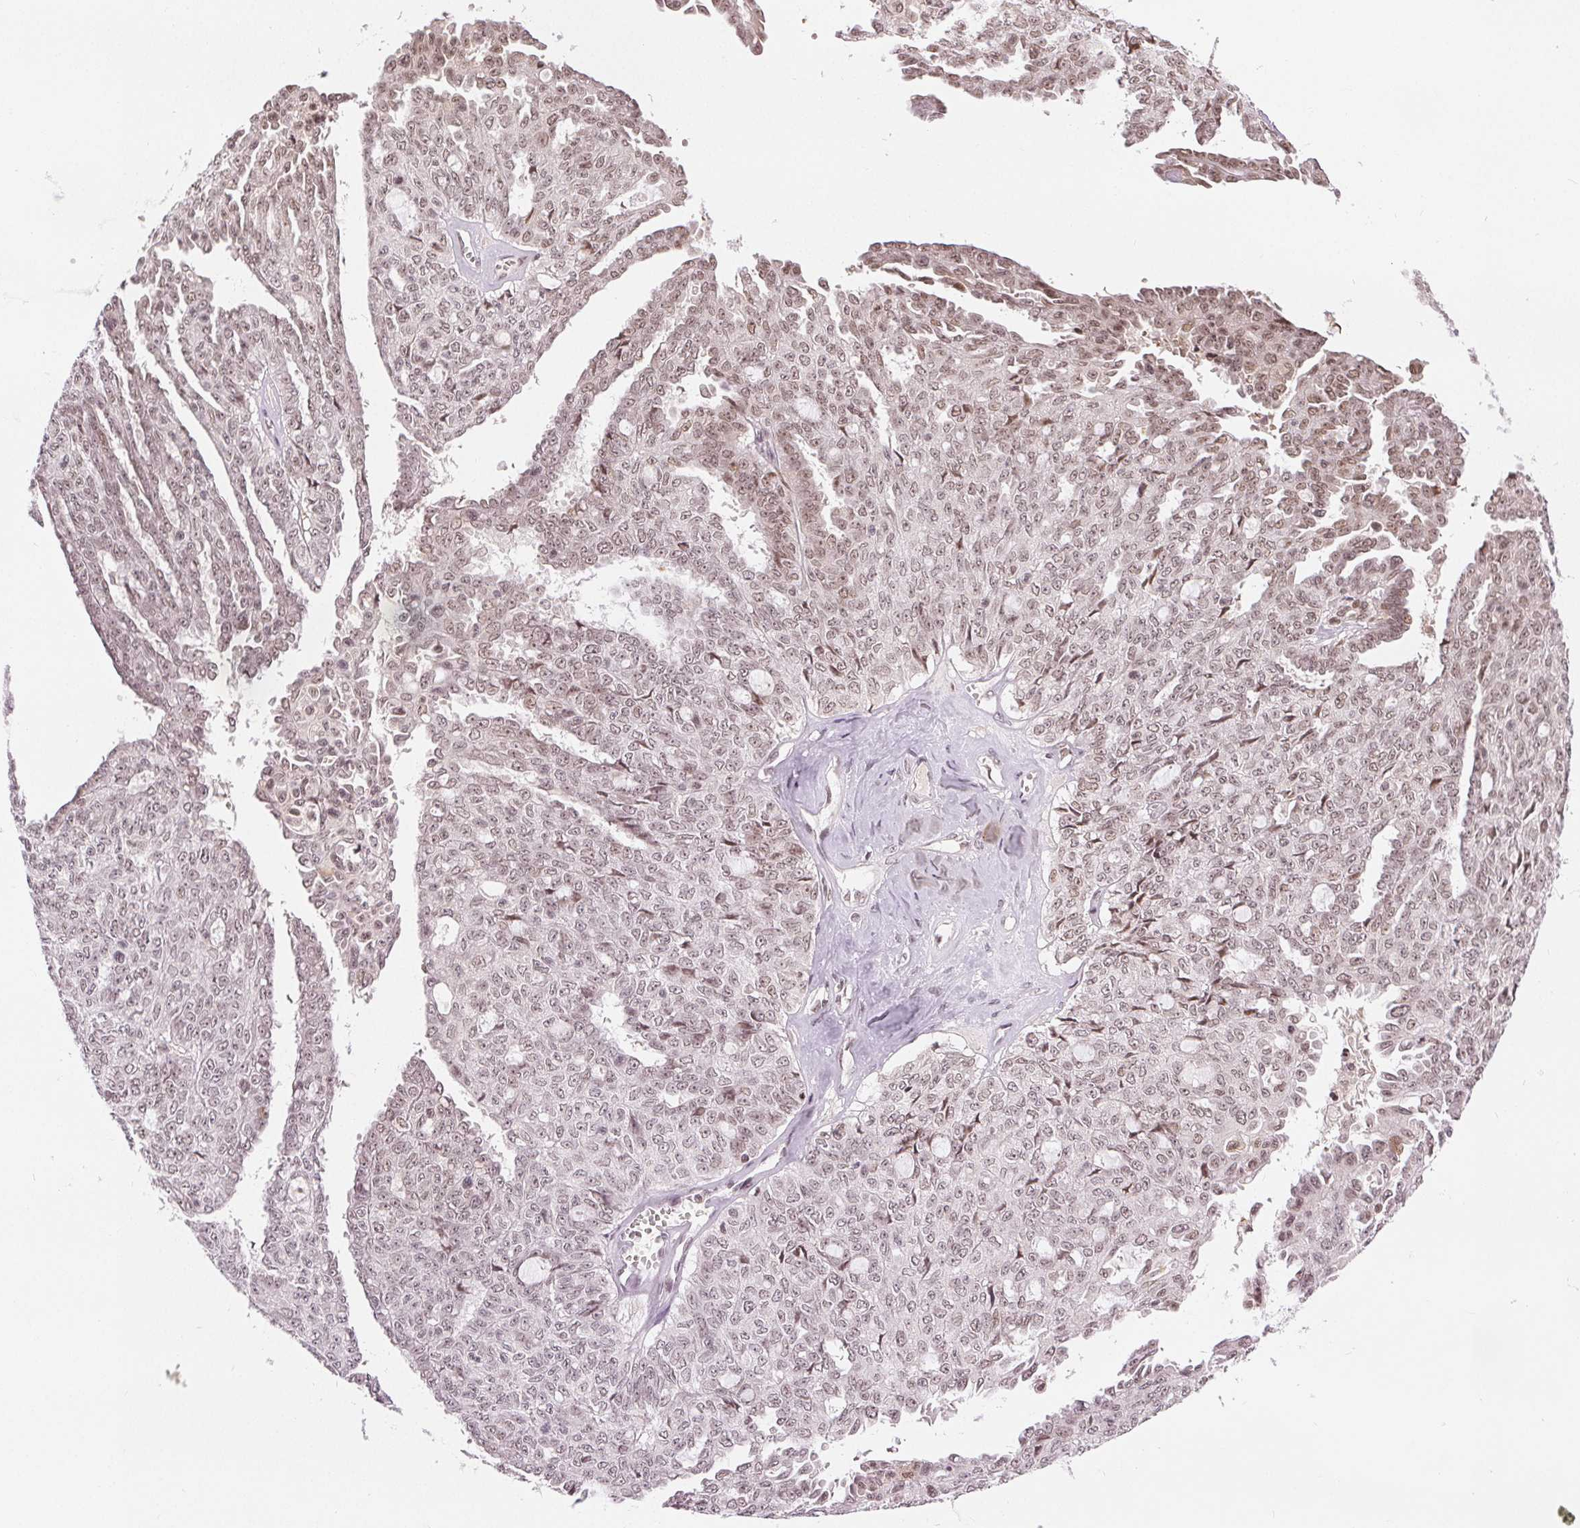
{"staining": {"intensity": "moderate", "quantity": "25%-75%", "location": "nuclear"}, "tissue": "ovarian cancer", "cell_type": "Tumor cells", "image_type": "cancer", "snomed": [{"axis": "morphology", "description": "Cystadenocarcinoma, serous, NOS"}, {"axis": "topography", "description": "Ovary"}], "caption": "Immunohistochemical staining of ovarian cancer (serous cystadenocarcinoma) reveals medium levels of moderate nuclear protein expression in about 25%-75% of tumor cells.", "gene": "DEK", "patient": {"sex": "female", "age": 71}}